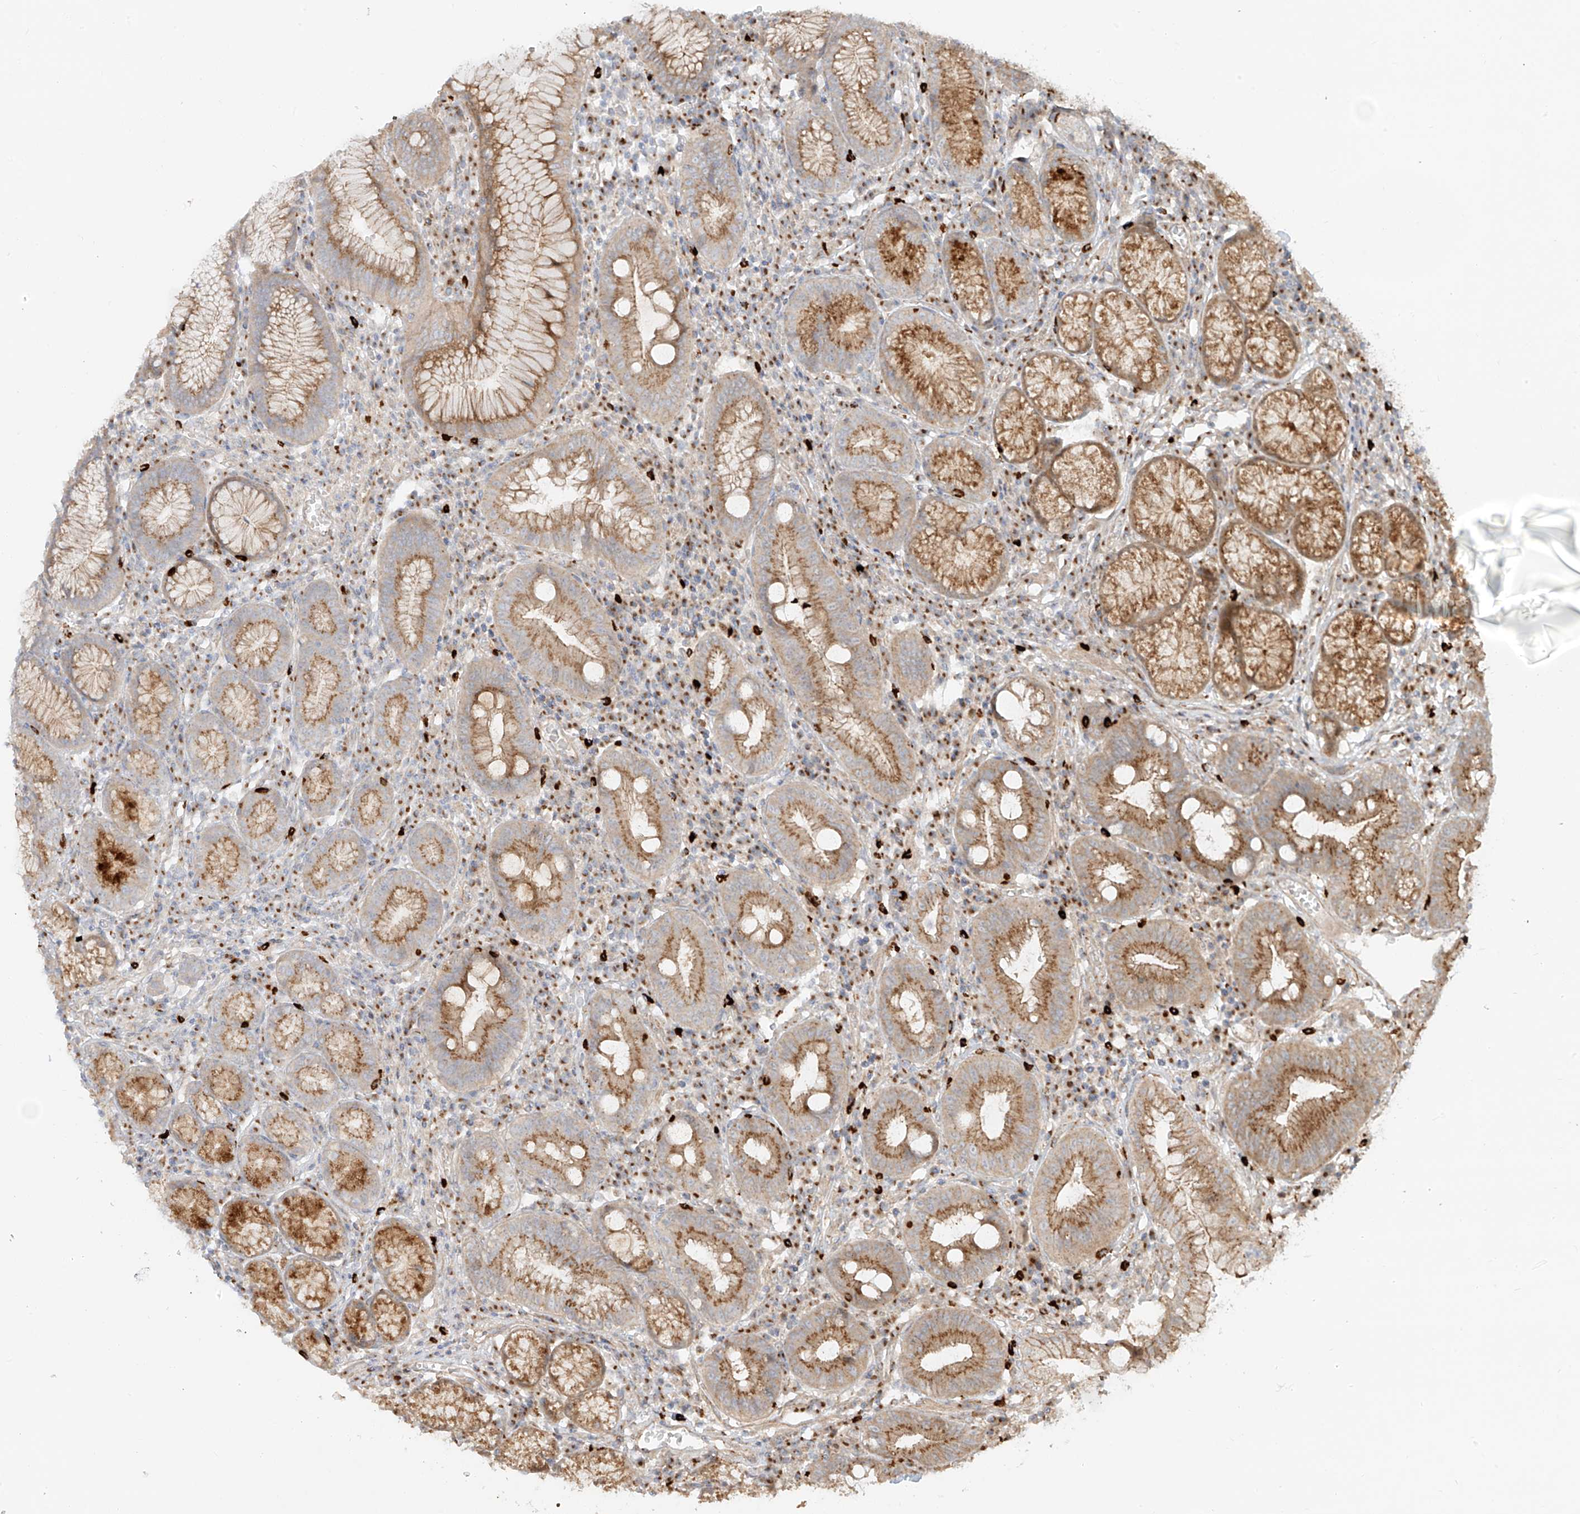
{"staining": {"intensity": "moderate", "quantity": ">75%", "location": "cytoplasmic/membranous"}, "tissue": "stomach", "cell_type": "Glandular cells", "image_type": "normal", "snomed": [{"axis": "morphology", "description": "Normal tissue, NOS"}, {"axis": "topography", "description": "Stomach"}], "caption": "Protein analysis of unremarkable stomach exhibits moderate cytoplasmic/membranous expression in approximately >75% of glandular cells.", "gene": "ZNF287", "patient": {"sex": "male", "age": 55}}